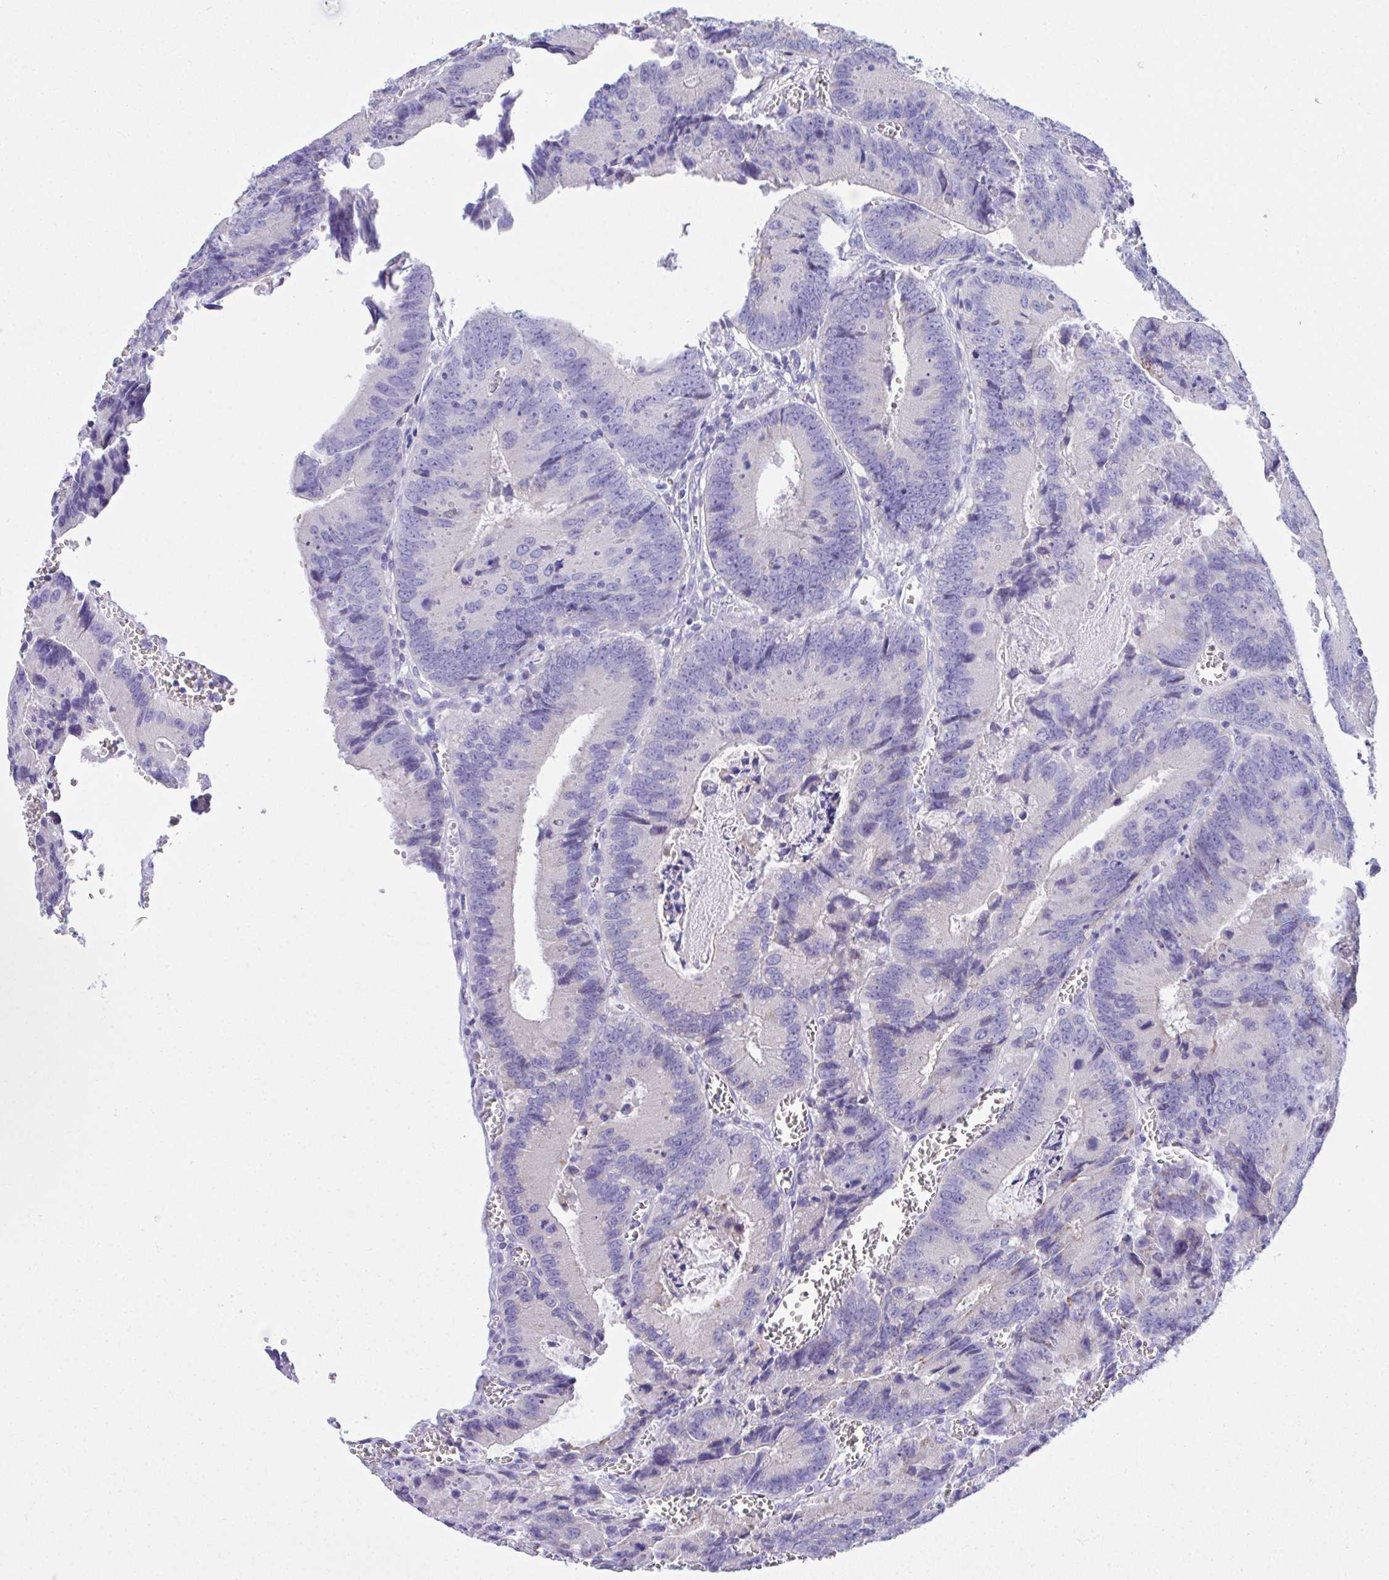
{"staining": {"intensity": "moderate", "quantity": "<25%", "location": "cytoplasmic/membranous"}, "tissue": "colorectal cancer", "cell_type": "Tumor cells", "image_type": "cancer", "snomed": [{"axis": "morphology", "description": "Adenocarcinoma, NOS"}, {"axis": "topography", "description": "Rectum"}], "caption": "IHC (DAB) staining of human colorectal cancer displays moderate cytoplasmic/membranous protein expression in about <25% of tumor cells. Immunohistochemistry (ihc) stains the protein of interest in brown and the nuclei are stained blue.", "gene": "NLRP8", "patient": {"sex": "female", "age": 81}}